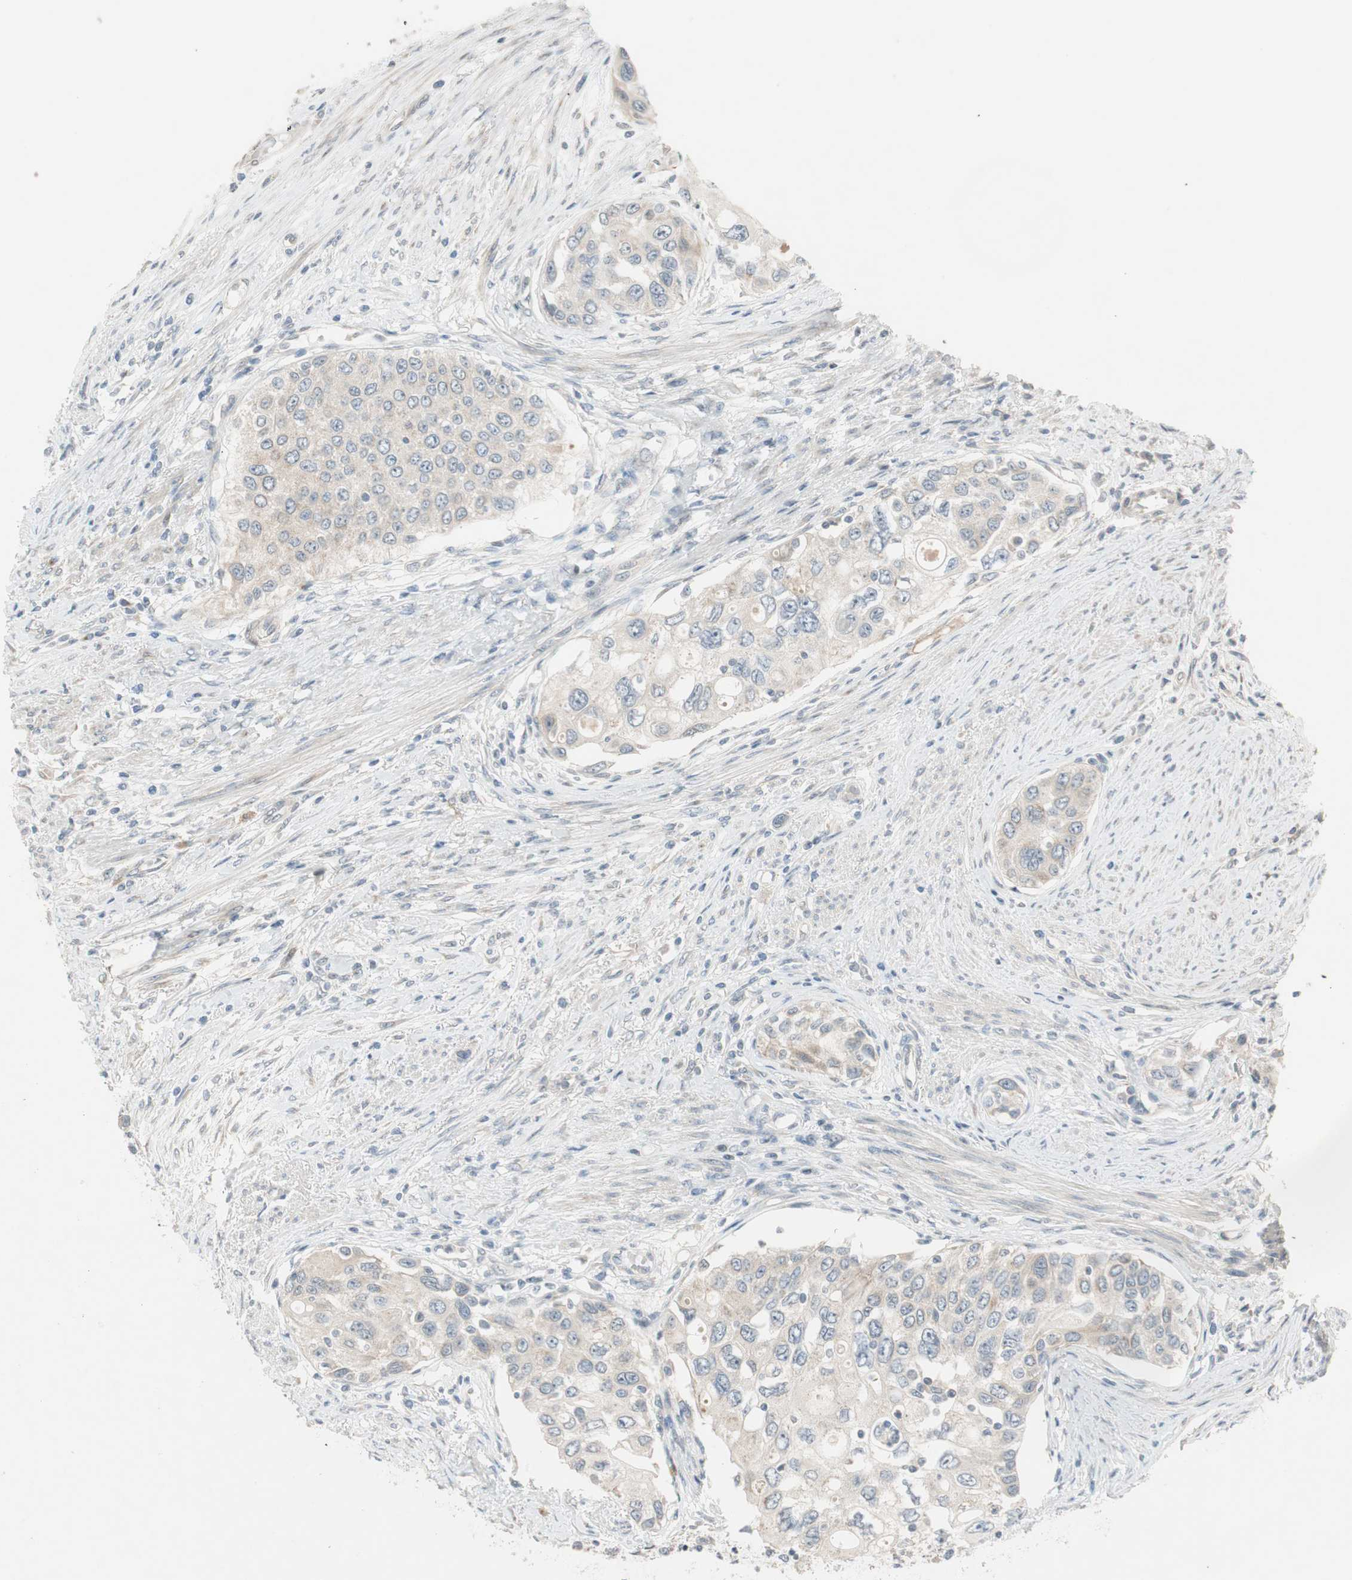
{"staining": {"intensity": "weak", "quantity": "25%-75%", "location": "cytoplasmic/membranous"}, "tissue": "urothelial cancer", "cell_type": "Tumor cells", "image_type": "cancer", "snomed": [{"axis": "morphology", "description": "Urothelial carcinoma, High grade"}, {"axis": "topography", "description": "Urinary bladder"}], "caption": "High-grade urothelial carcinoma was stained to show a protein in brown. There is low levels of weak cytoplasmic/membranous staining in approximately 25%-75% of tumor cells.", "gene": "CGRRF1", "patient": {"sex": "female", "age": 56}}